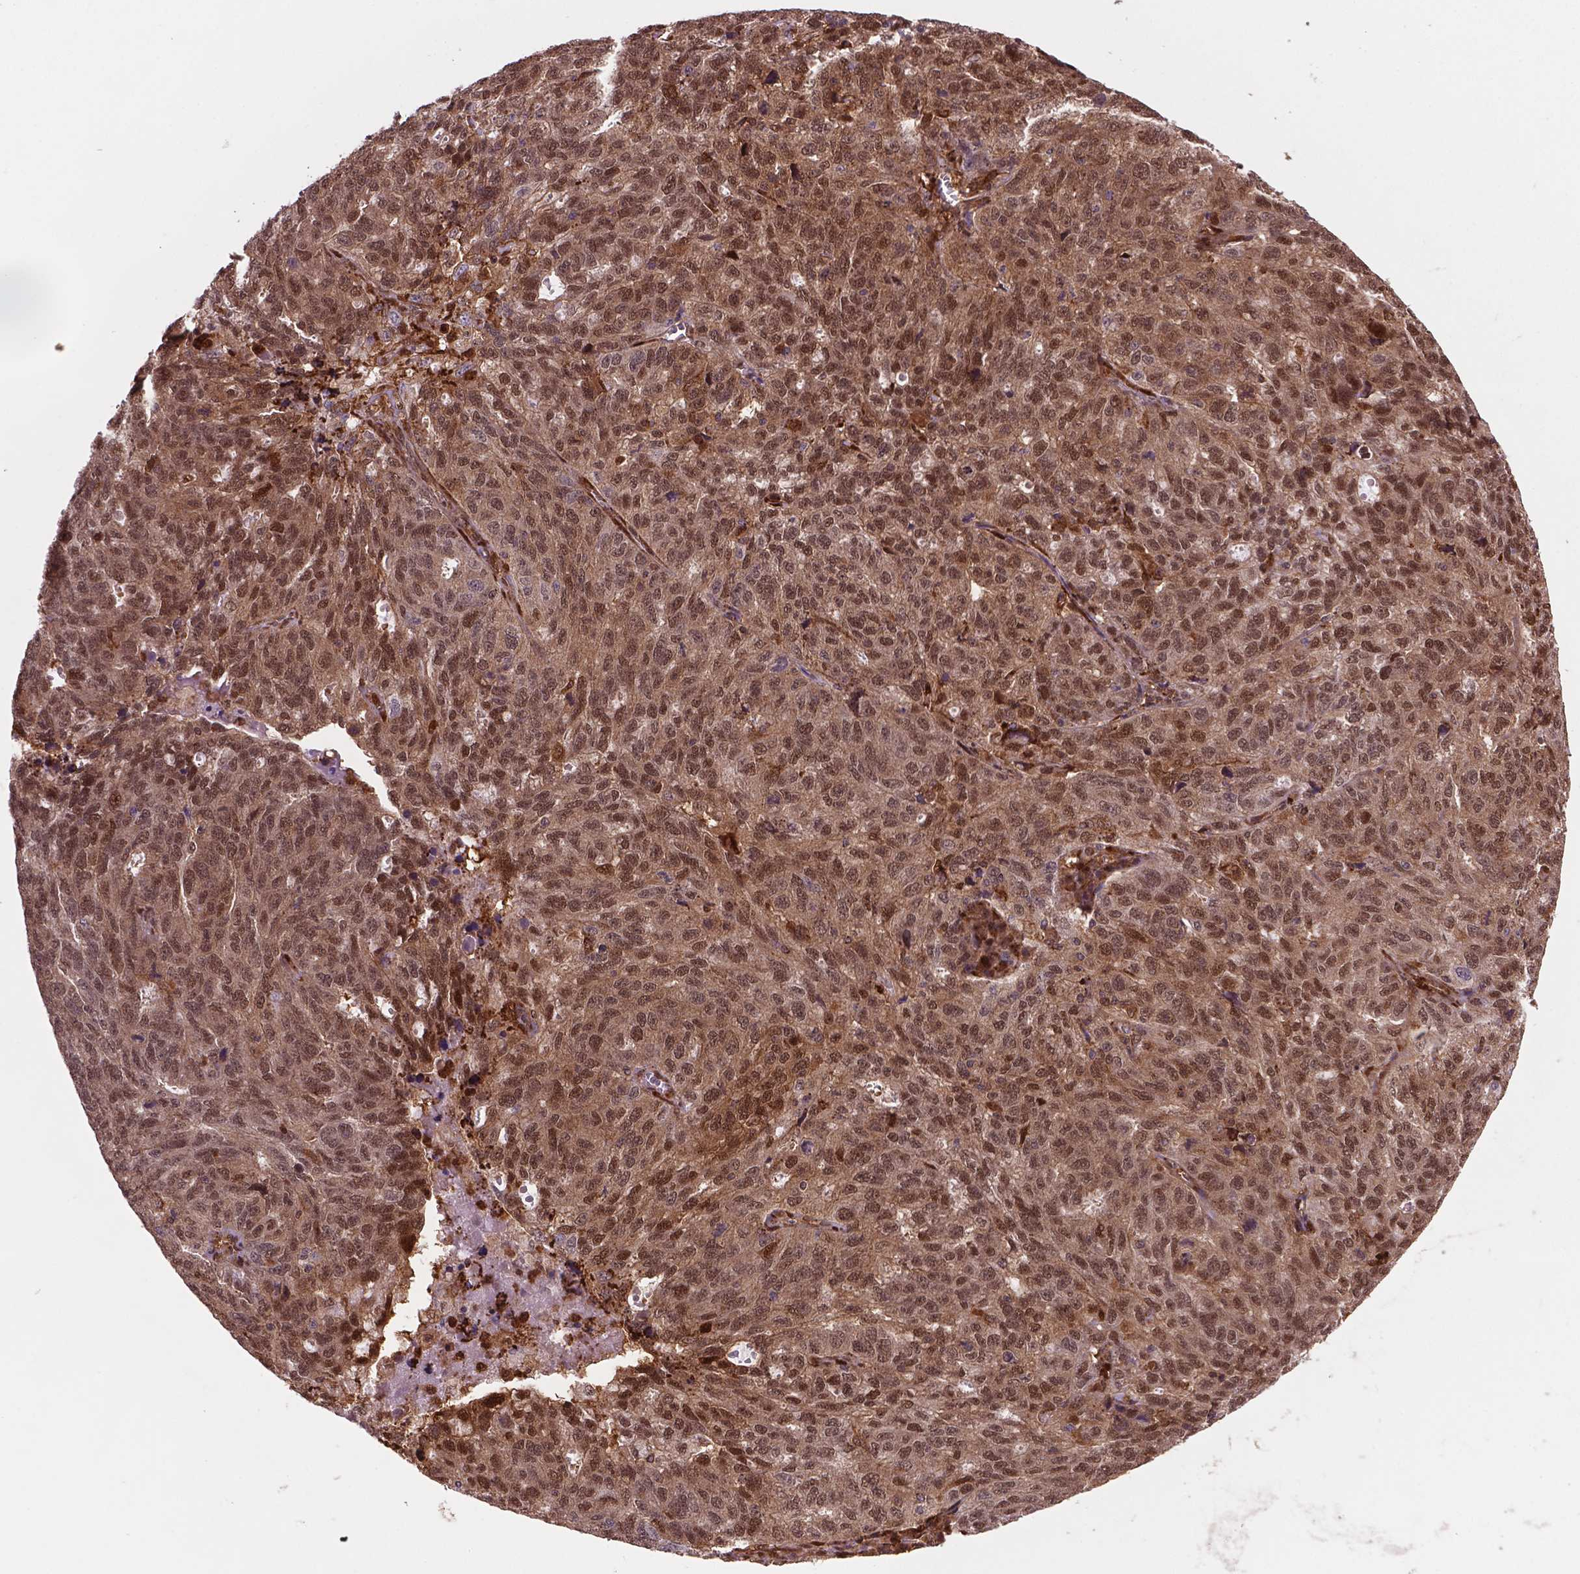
{"staining": {"intensity": "moderate", "quantity": ">75%", "location": "cytoplasmic/membranous,nuclear"}, "tissue": "ovarian cancer", "cell_type": "Tumor cells", "image_type": "cancer", "snomed": [{"axis": "morphology", "description": "Cystadenocarcinoma, serous, NOS"}, {"axis": "topography", "description": "Ovary"}], "caption": "There is medium levels of moderate cytoplasmic/membranous and nuclear expression in tumor cells of serous cystadenocarcinoma (ovarian), as demonstrated by immunohistochemical staining (brown color).", "gene": "PLIN3", "patient": {"sex": "female", "age": 71}}